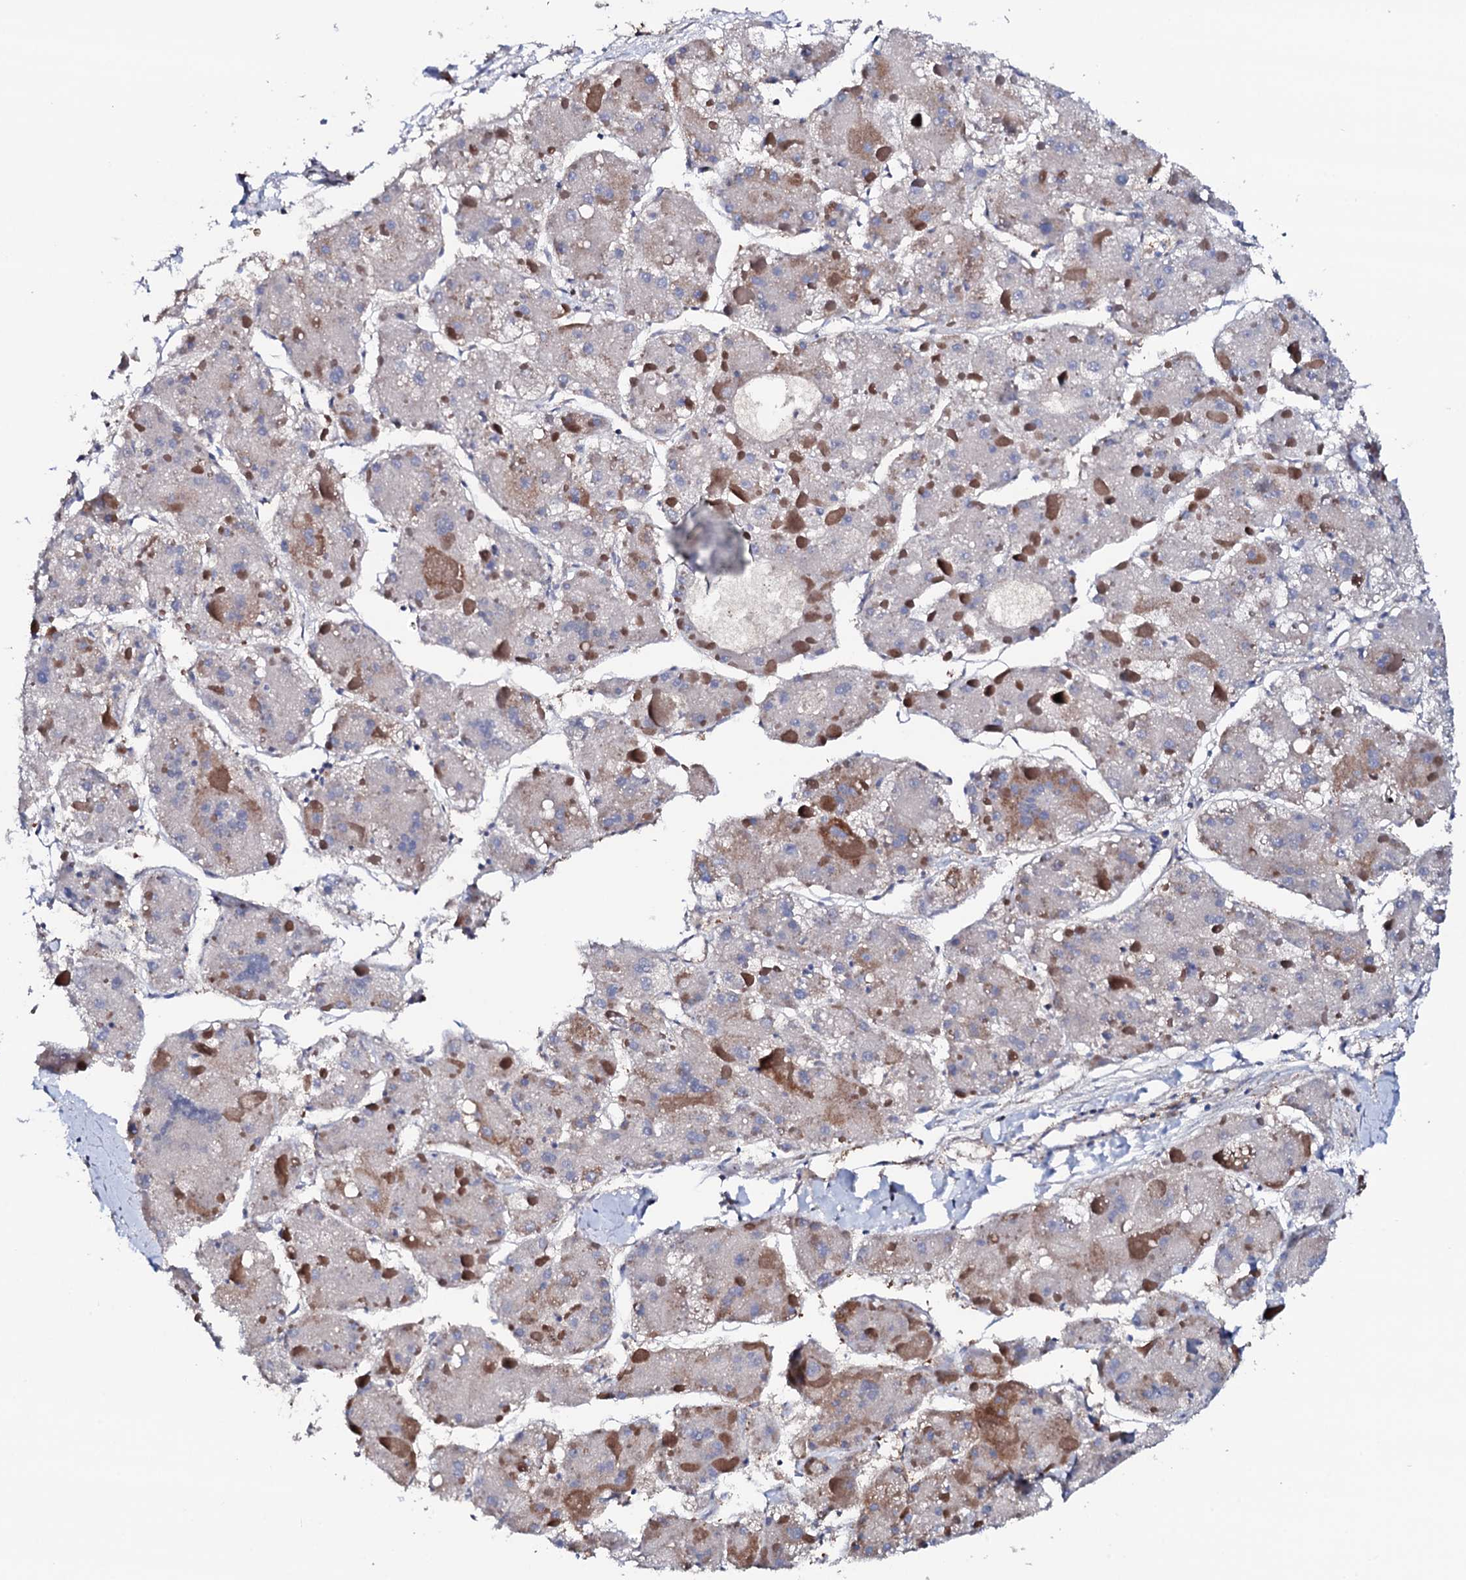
{"staining": {"intensity": "moderate", "quantity": "<25%", "location": "cytoplasmic/membranous"}, "tissue": "liver cancer", "cell_type": "Tumor cells", "image_type": "cancer", "snomed": [{"axis": "morphology", "description": "Carcinoma, Hepatocellular, NOS"}, {"axis": "topography", "description": "Liver"}], "caption": "This is a photomicrograph of immunohistochemistry staining of hepatocellular carcinoma (liver), which shows moderate positivity in the cytoplasmic/membranous of tumor cells.", "gene": "TCAF2", "patient": {"sex": "female", "age": 73}}